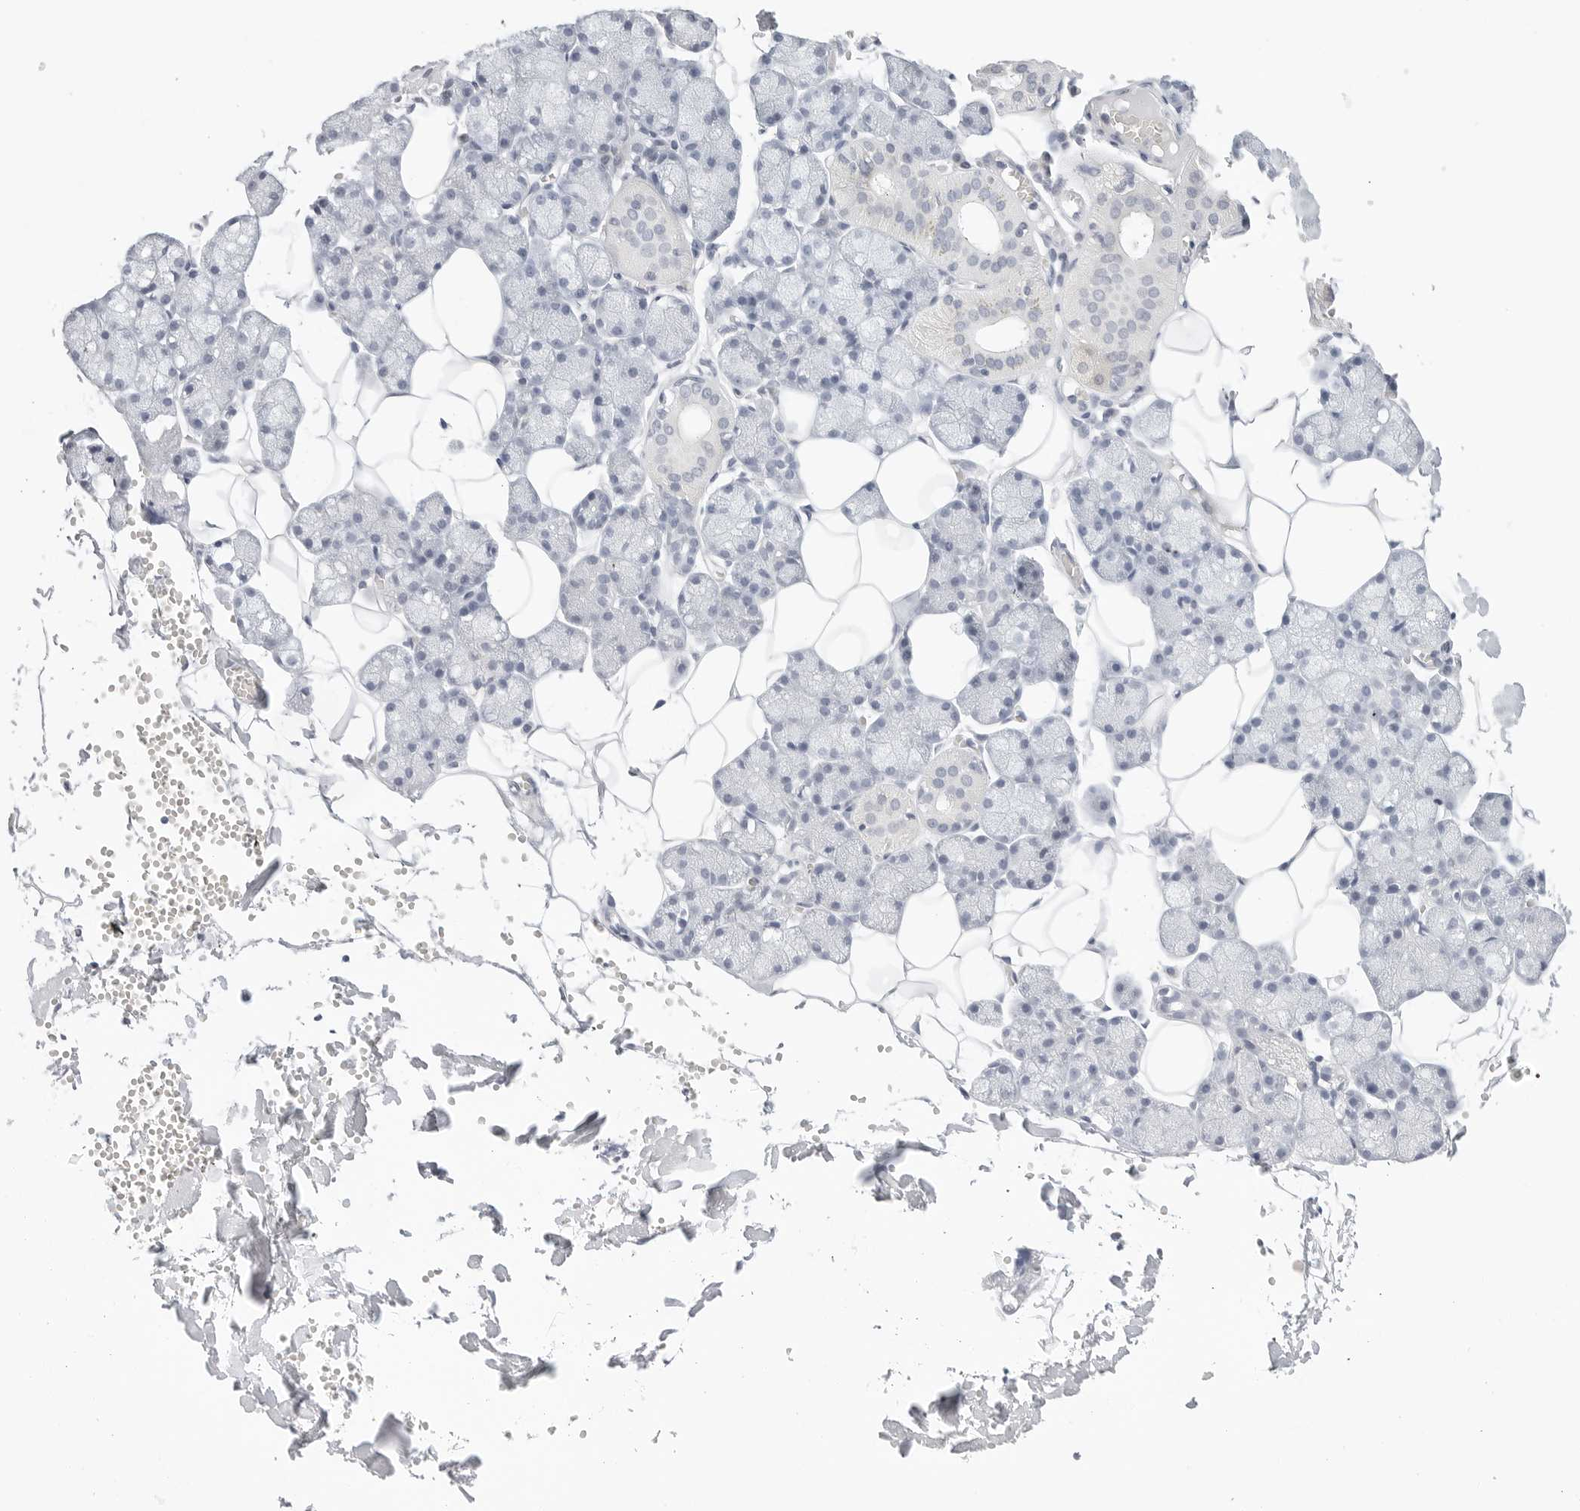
{"staining": {"intensity": "moderate", "quantity": "<25%", "location": "cytoplasmic/membranous"}, "tissue": "salivary gland", "cell_type": "Glandular cells", "image_type": "normal", "snomed": [{"axis": "morphology", "description": "Normal tissue, NOS"}, {"axis": "topography", "description": "Salivary gland"}], "caption": "Salivary gland stained for a protein demonstrates moderate cytoplasmic/membranous positivity in glandular cells. (Brightfield microscopy of DAB IHC at high magnification).", "gene": "HMGCS2", "patient": {"sex": "male", "age": 62}}